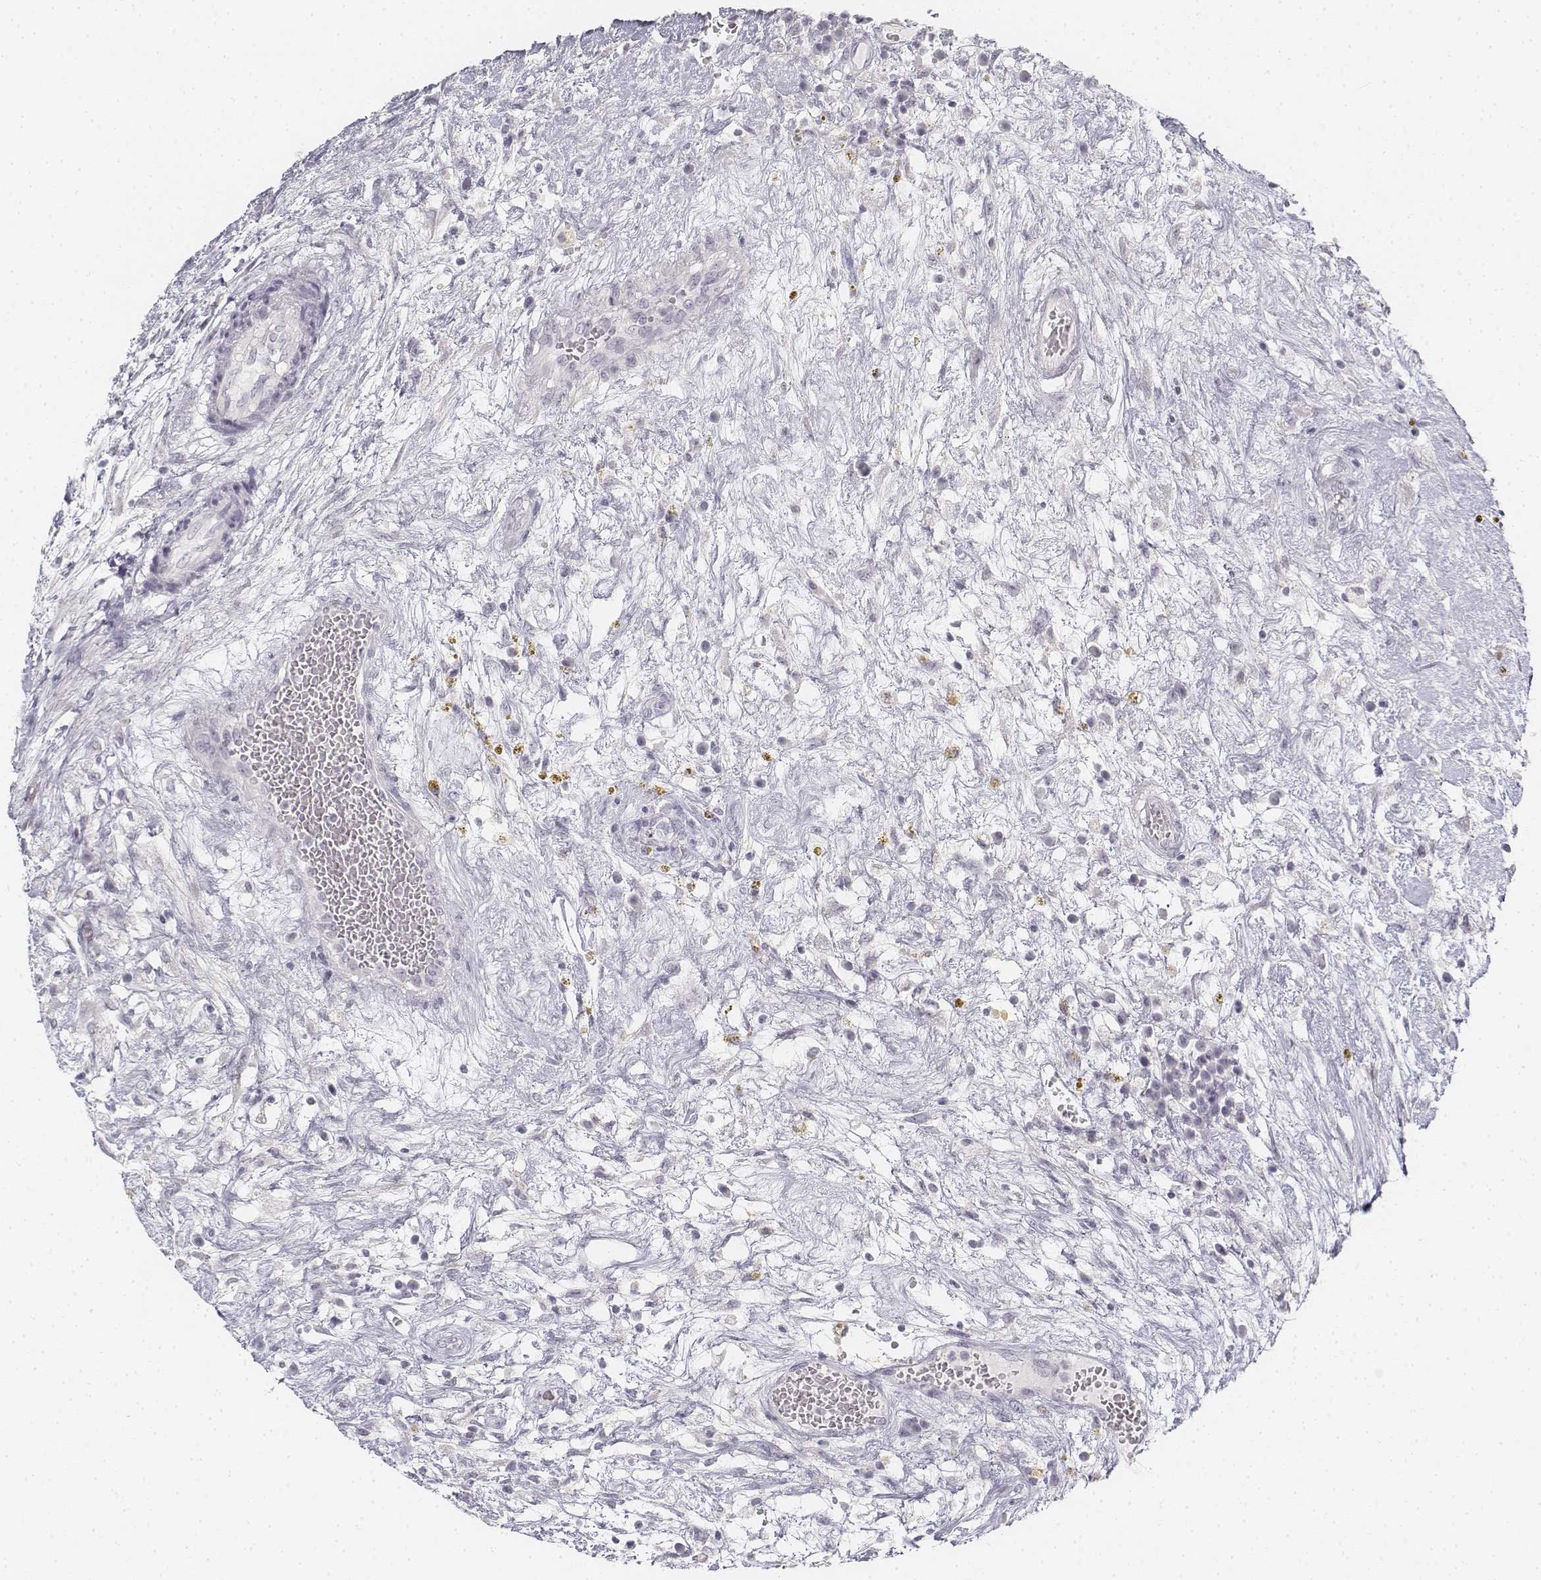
{"staining": {"intensity": "negative", "quantity": "none", "location": "none"}, "tissue": "testis cancer", "cell_type": "Tumor cells", "image_type": "cancer", "snomed": [{"axis": "morphology", "description": "Normal tissue, NOS"}, {"axis": "morphology", "description": "Carcinoma, Embryonal, NOS"}, {"axis": "topography", "description": "Testis"}], "caption": "Immunohistochemical staining of human testis cancer shows no significant staining in tumor cells.", "gene": "KRT25", "patient": {"sex": "male", "age": 32}}